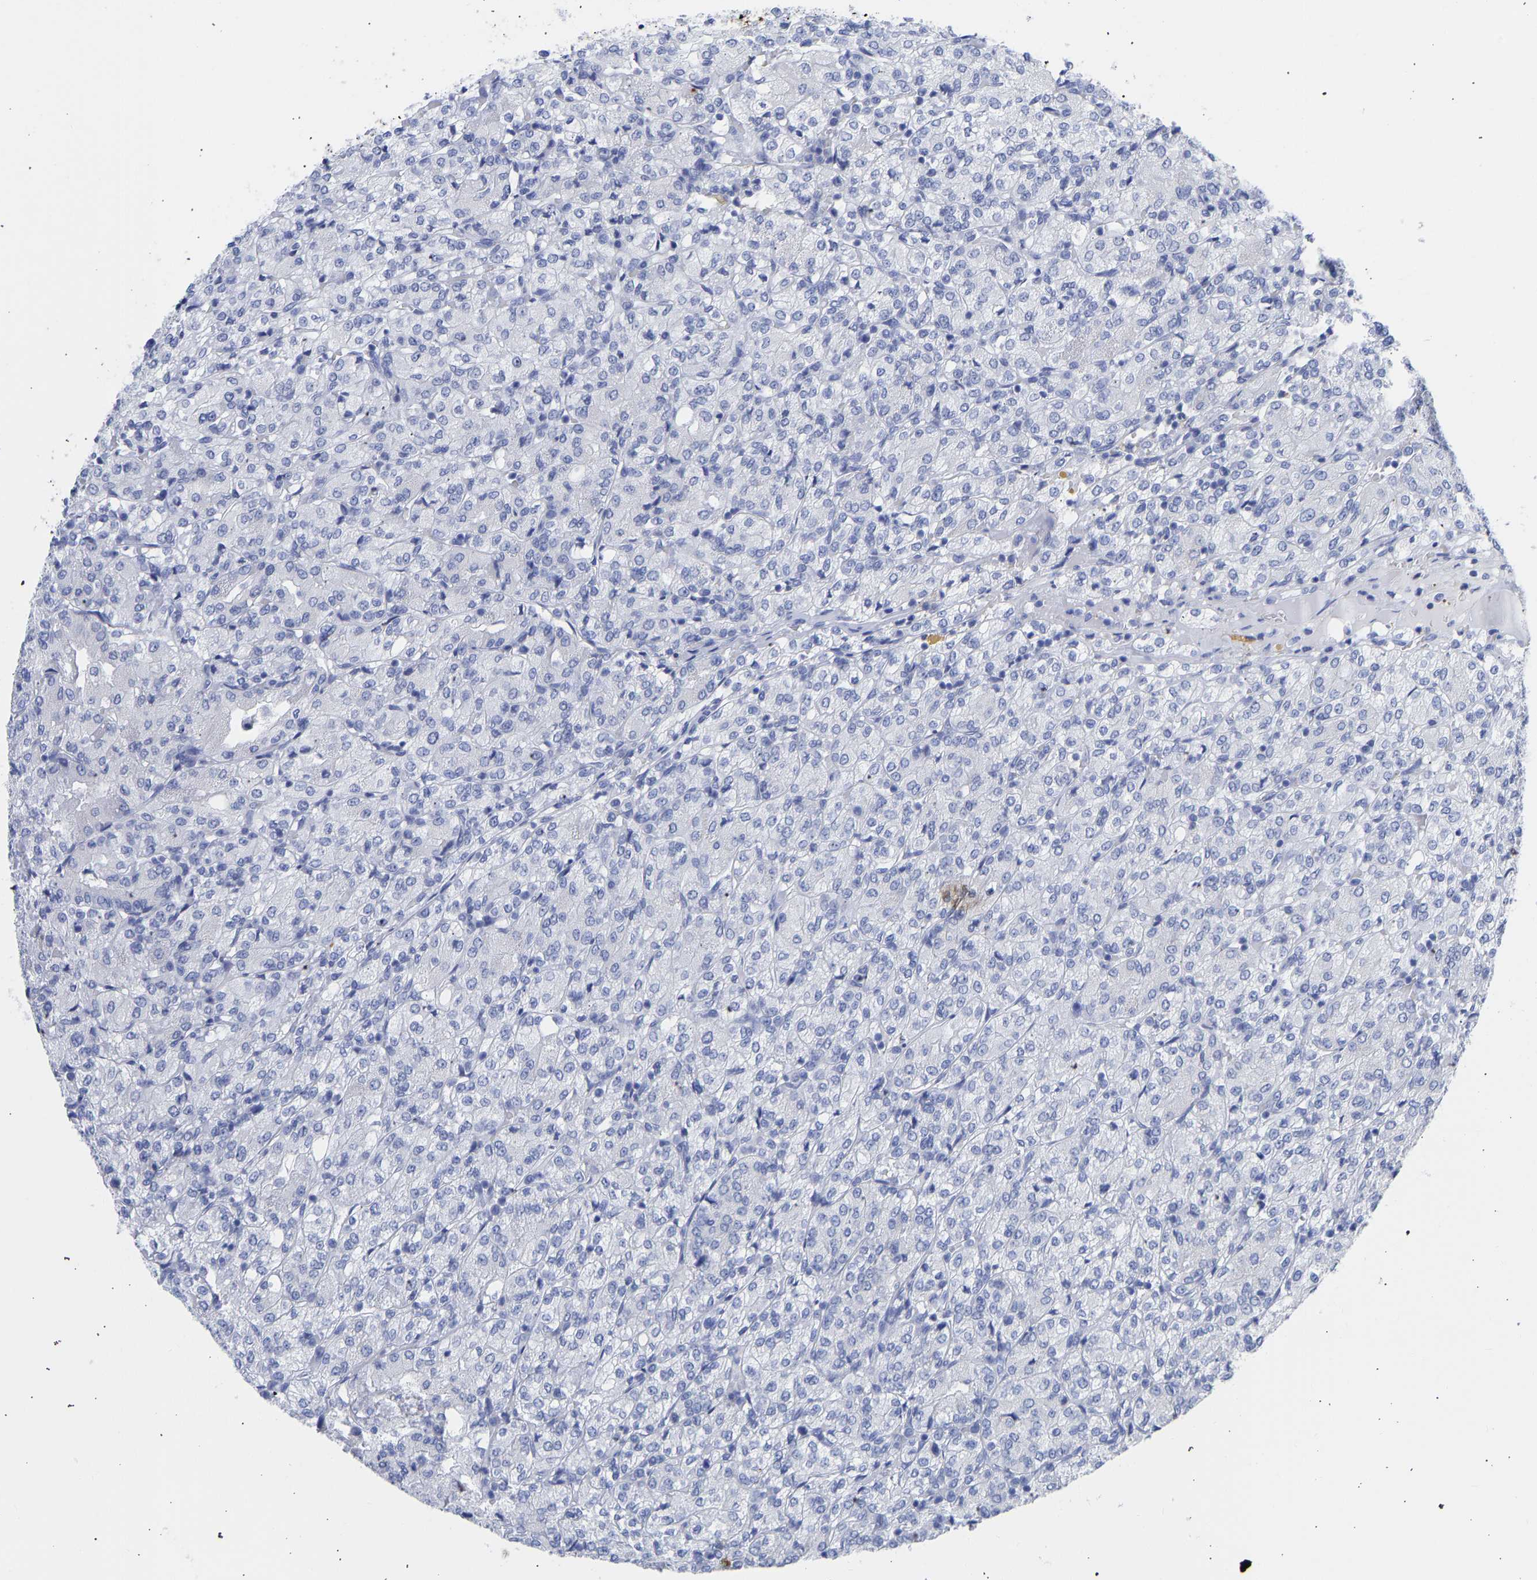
{"staining": {"intensity": "negative", "quantity": "none", "location": "none"}, "tissue": "renal cancer", "cell_type": "Tumor cells", "image_type": "cancer", "snomed": [{"axis": "morphology", "description": "Adenocarcinoma, NOS"}, {"axis": "topography", "description": "Kidney"}], "caption": "Adenocarcinoma (renal) stained for a protein using immunohistochemistry displays no positivity tumor cells.", "gene": "KRT1", "patient": {"sex": "male", "age": 77}}